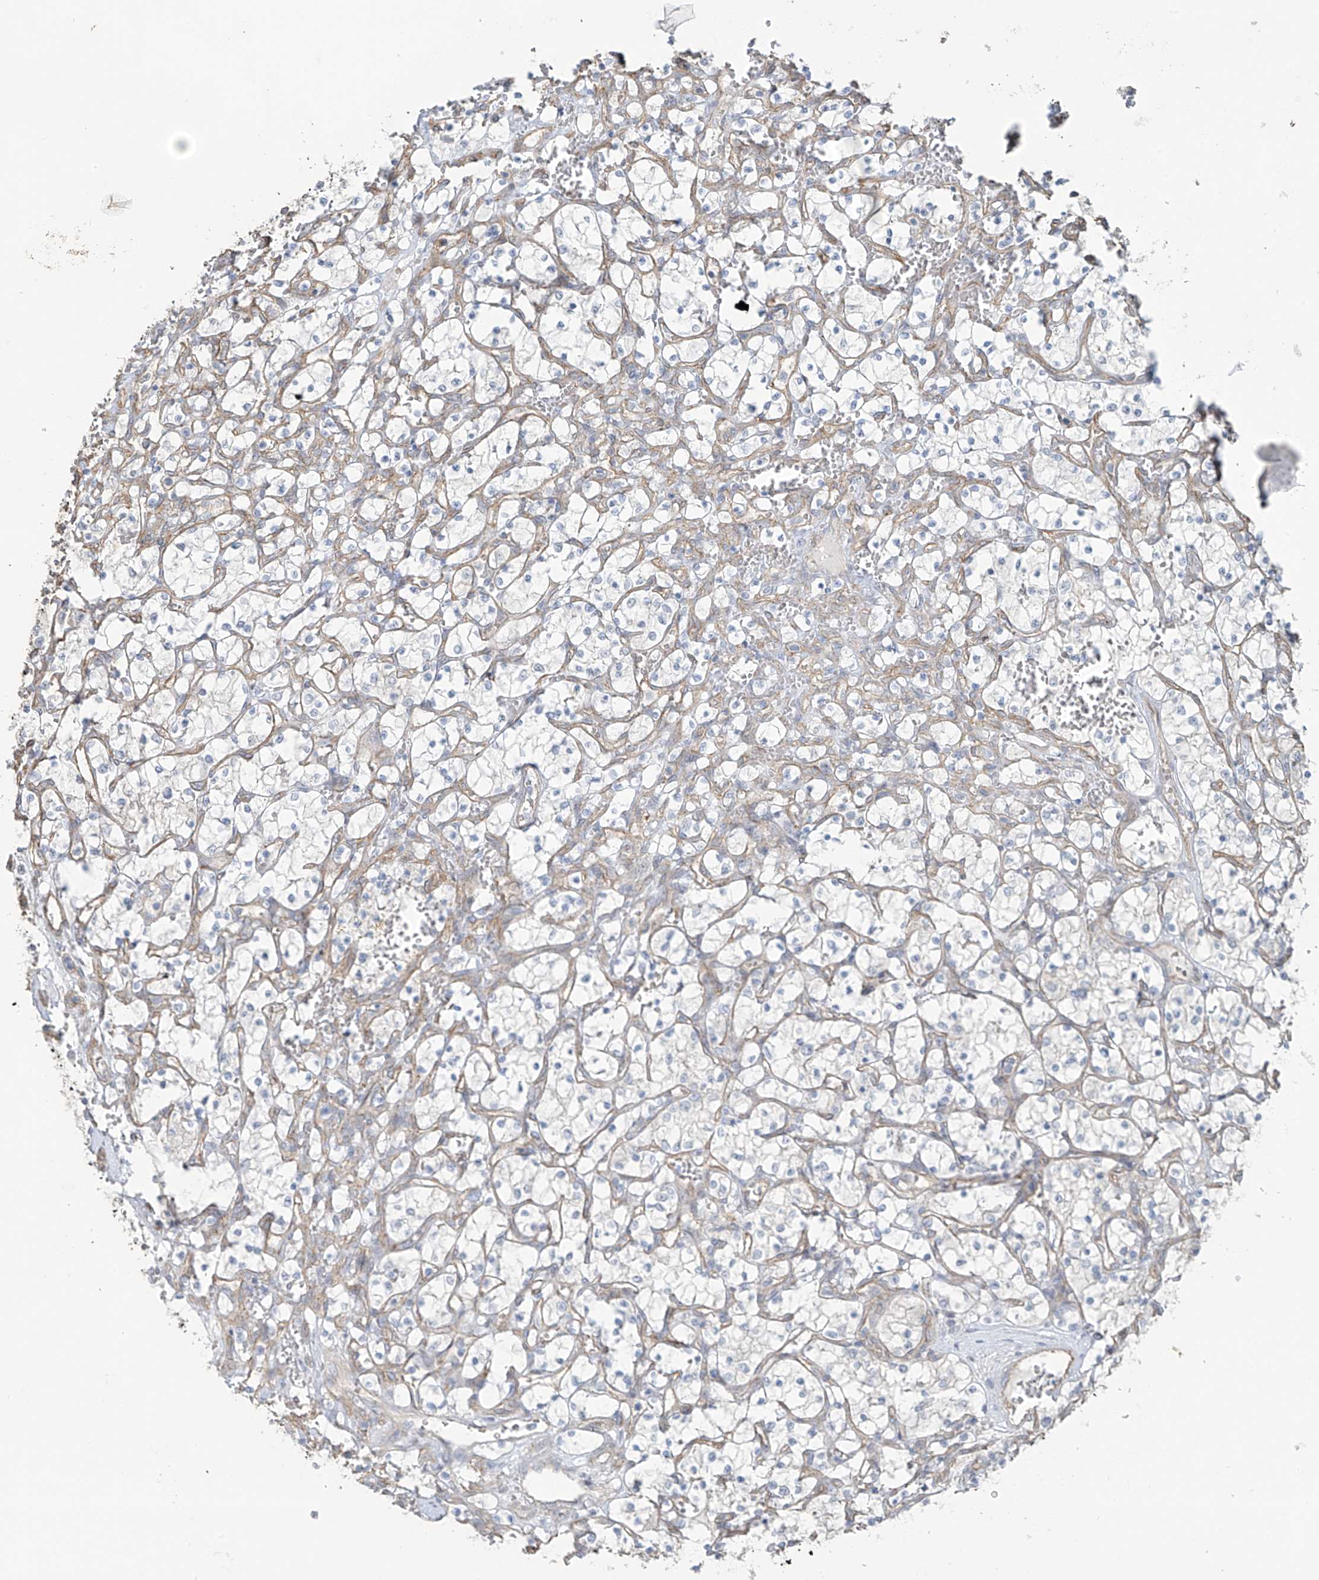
{"staining": {"intensity": "weak", "quantity": "<25%", "location": "cytoplasmic/membranous"}, "tissue": "renal cancer", "cell_type": "Tumor cells", "image_type": "cancer", "snomed": [{"axis": "morphology", "description": "Adenocarcinoma, NOS"}, {"axis": "topography", "description": "Kidney"}], "caption": "Protein analysis of renal adenocarcinoma displays no significant positivity in tumor cells.", "gene": "TUBE1", "patient": {"sex": "female", "age": 69}}